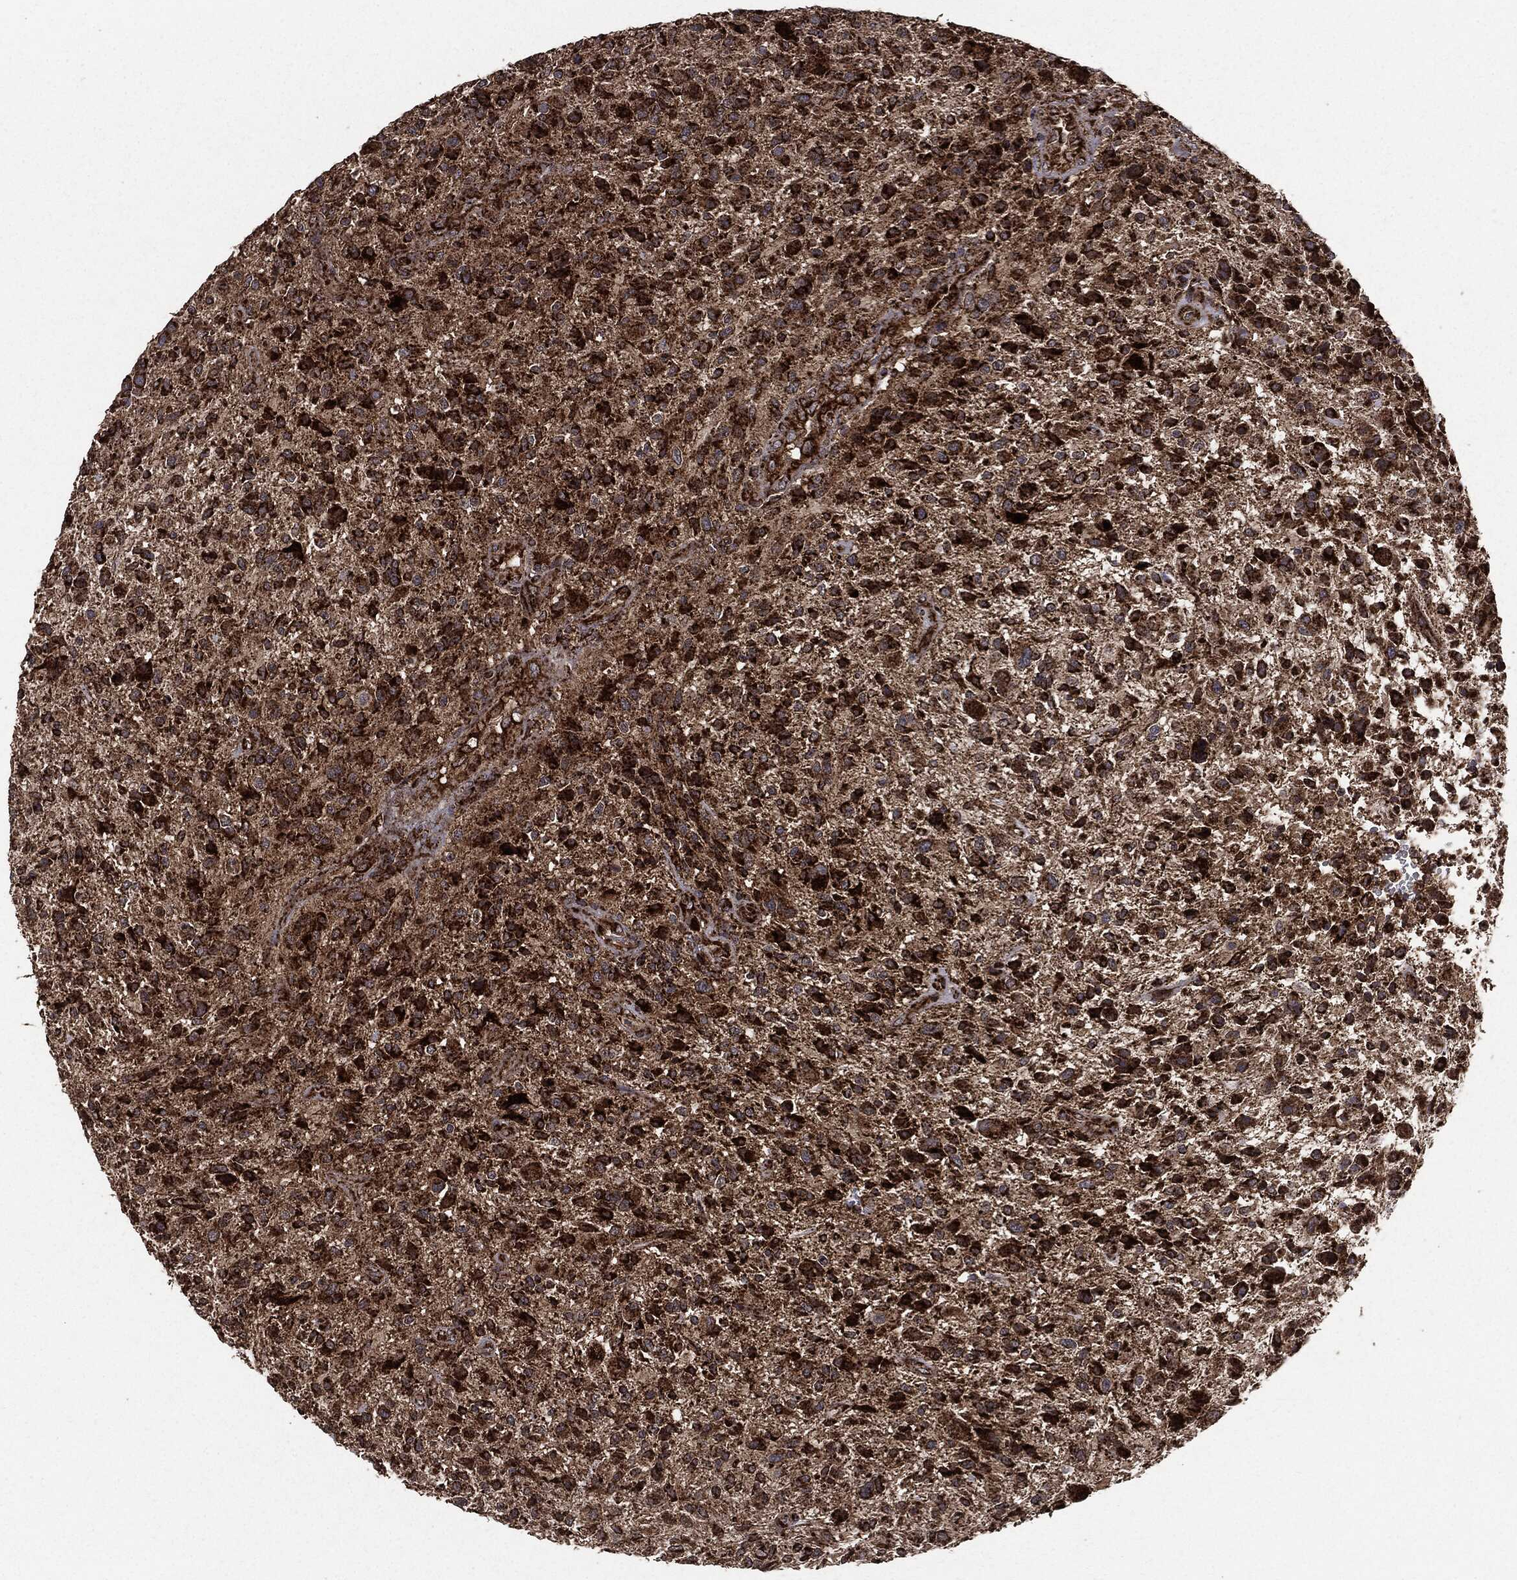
{"staining": {"intensity": "strong", "quantity": ">75%", "location": "cytoplasmic/membranous"}, "tissue": "glioma", "cell_type": "Tumor cells", "image_type": "cancer", "snomed": [{"axis": "morphology", "description": "Glioma, malignant, High grade"}, {"axis": "topography", "description": "Brain"}], "caption": "Immunohistochemistry (IHC) of malignant glioma (high-grade) exhibits high levels of strong cytoplasmic/membranous positivity in about >75% of tumor cells.", "gene": "MAP2K1", "patient": {"sex": "male", "age": 47}}